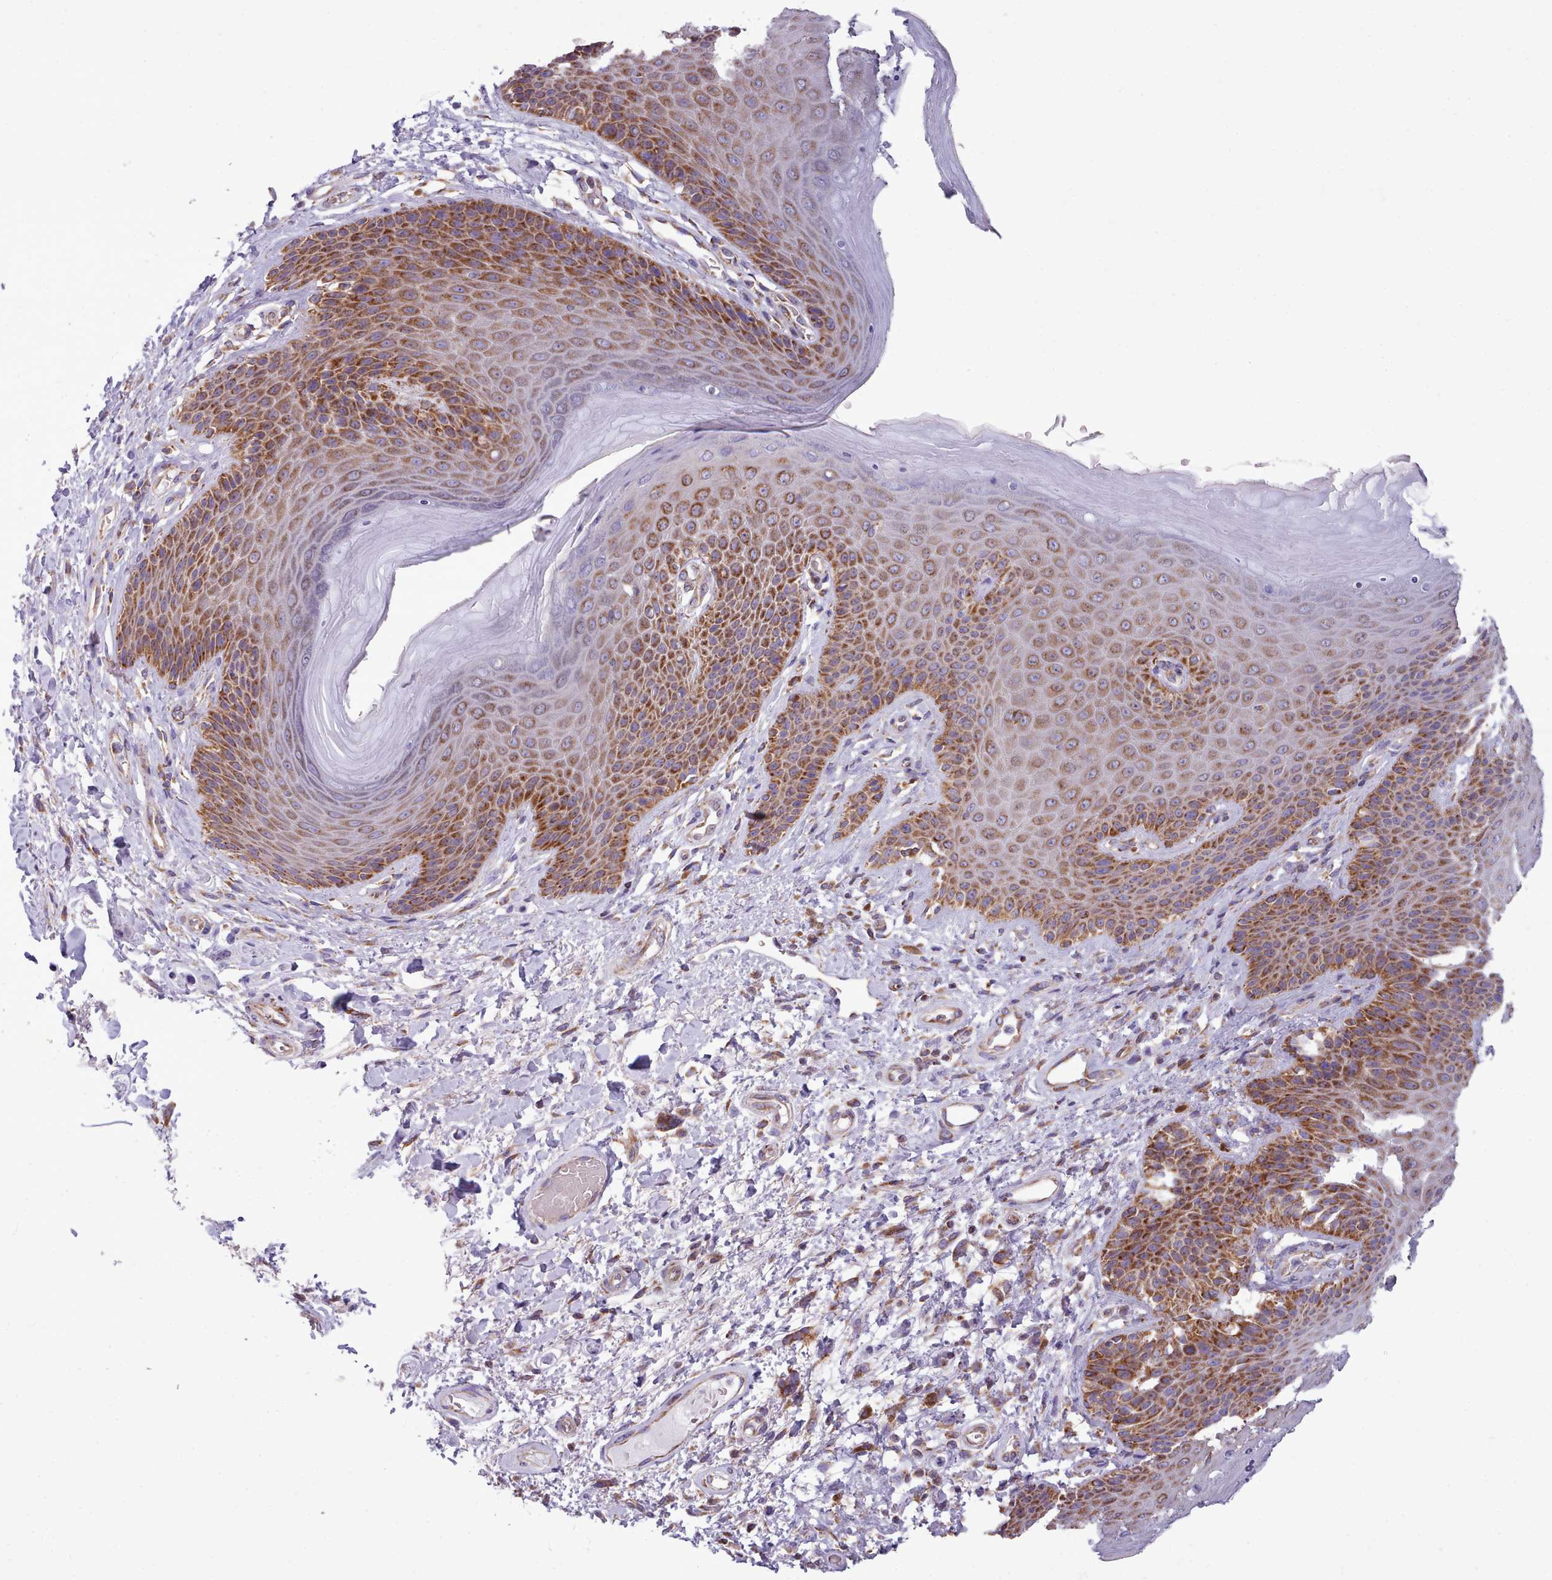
{"staining": {"intensity": "strong", "quantity": "25%-75%", "location": "cytoplasmic/membranous"}, "tissue": "skin", "cell_type": "Epidermal cells", "image_type": "normal", "snomed": [{"axis": "morphology", "description": "Normal tissue, NOS"}, {"axis": "topography", "description": "Anal"}], "caption": "Immunohistochemistry image of benign skin: human skin stained using immunohistochemistry reveals high levels of strong protein expression localized specifically in the cytoplasmic/membranous of epidermal cells, appearing as a cytoplasmic/membranous brown color.", "gene": "SRP54", "patient": {"sex": "female", "age": 89}}